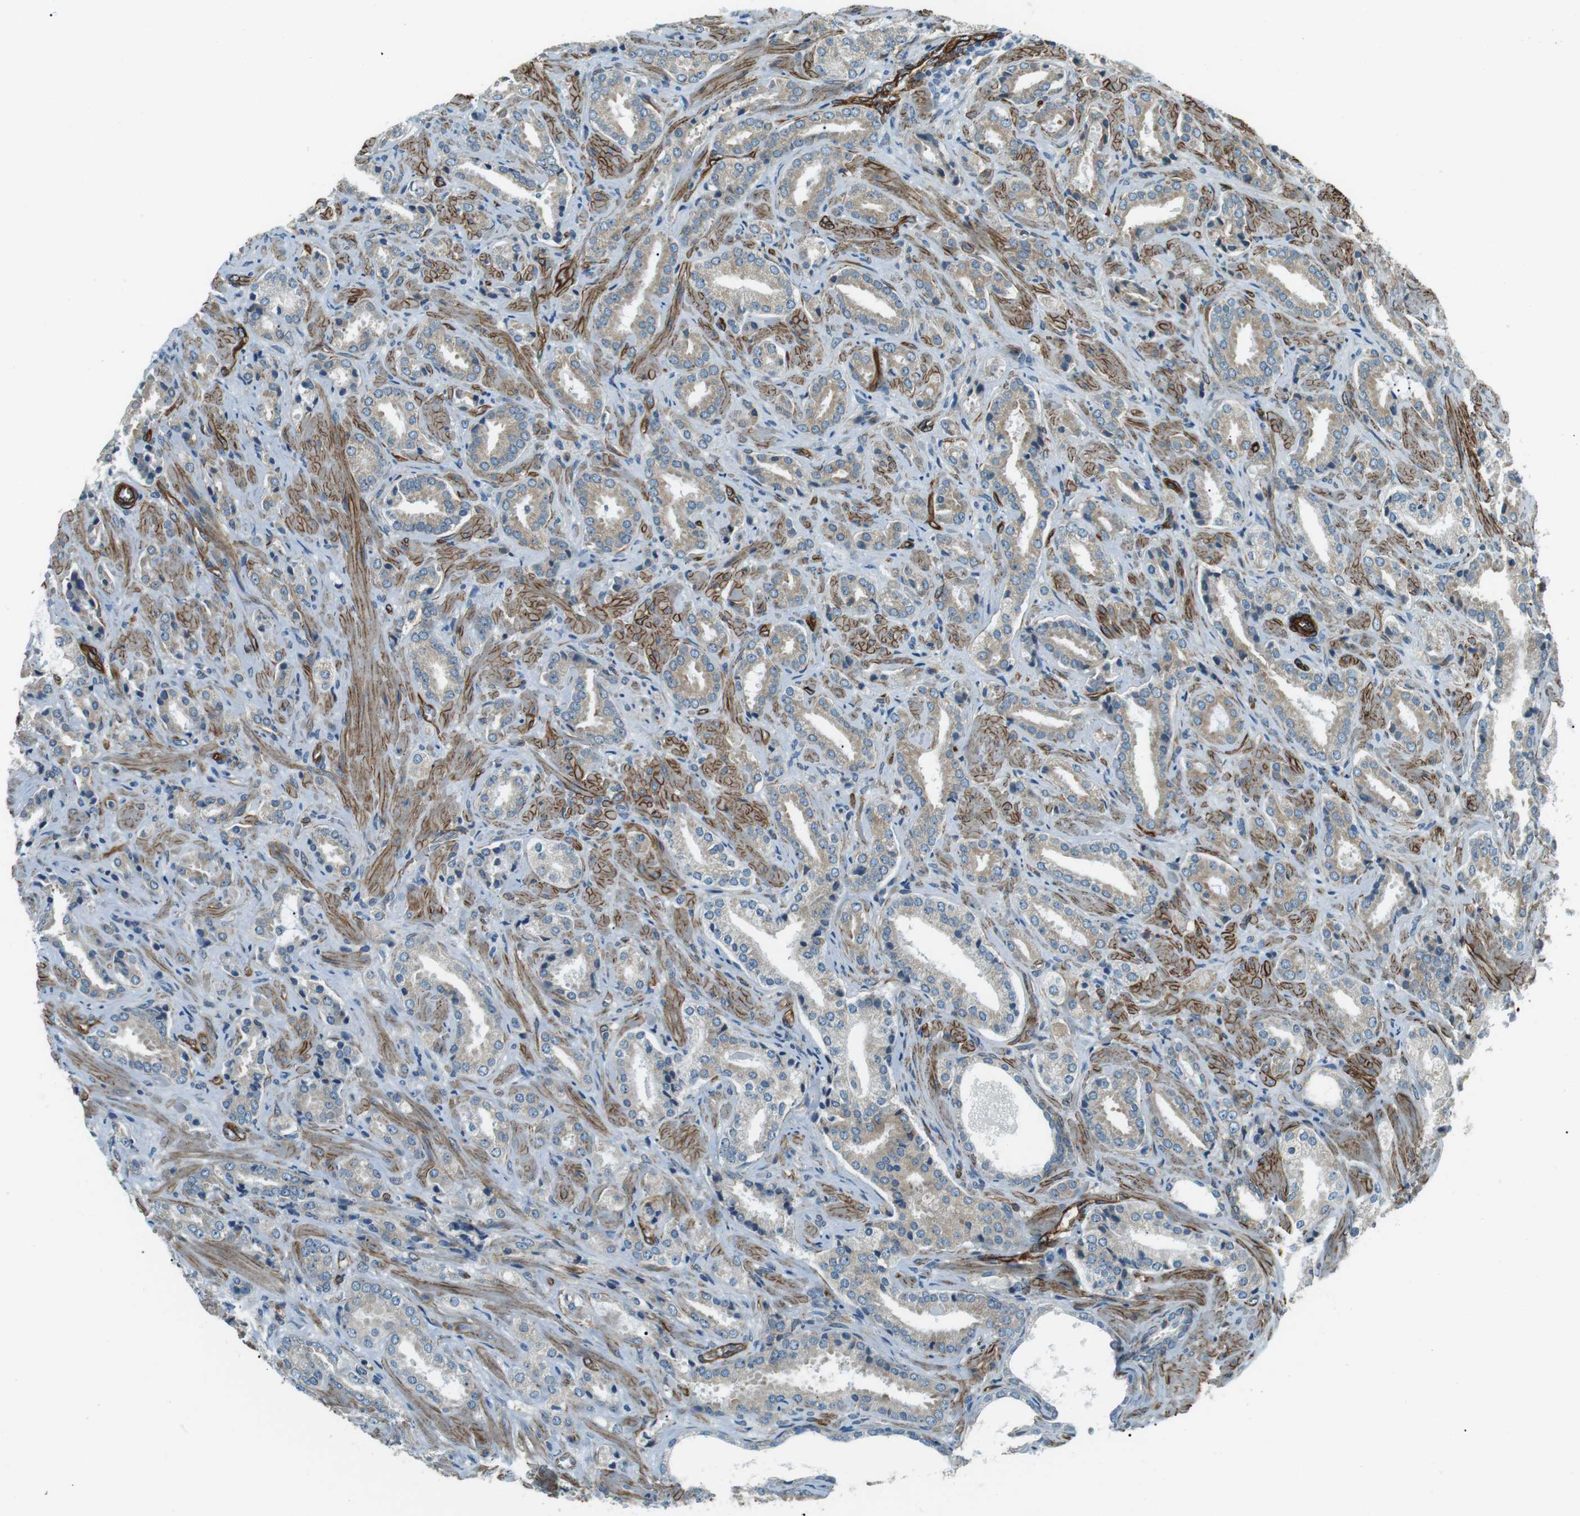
{"staining": {"intensity": "weak", "quantity": "<25%", "location": "cytoplasmic/membranous"}, "tissue": "prostate cancer", "cell_type": "Tumor cells", "image_type": "cancer", "snomed": [{"axis": "morphology", "description": "Adenocarcinoma, High grade"}, {"axis": "topography", "description": "Prostate"}], "caption": "This is an immunohistochemistry (IHC) micrograph of high-grade adenocarcinoma (prostate). There is no staining in tumor cells.", "gene": "ODR4", "patient": {"sex": "male", "age": 64}}